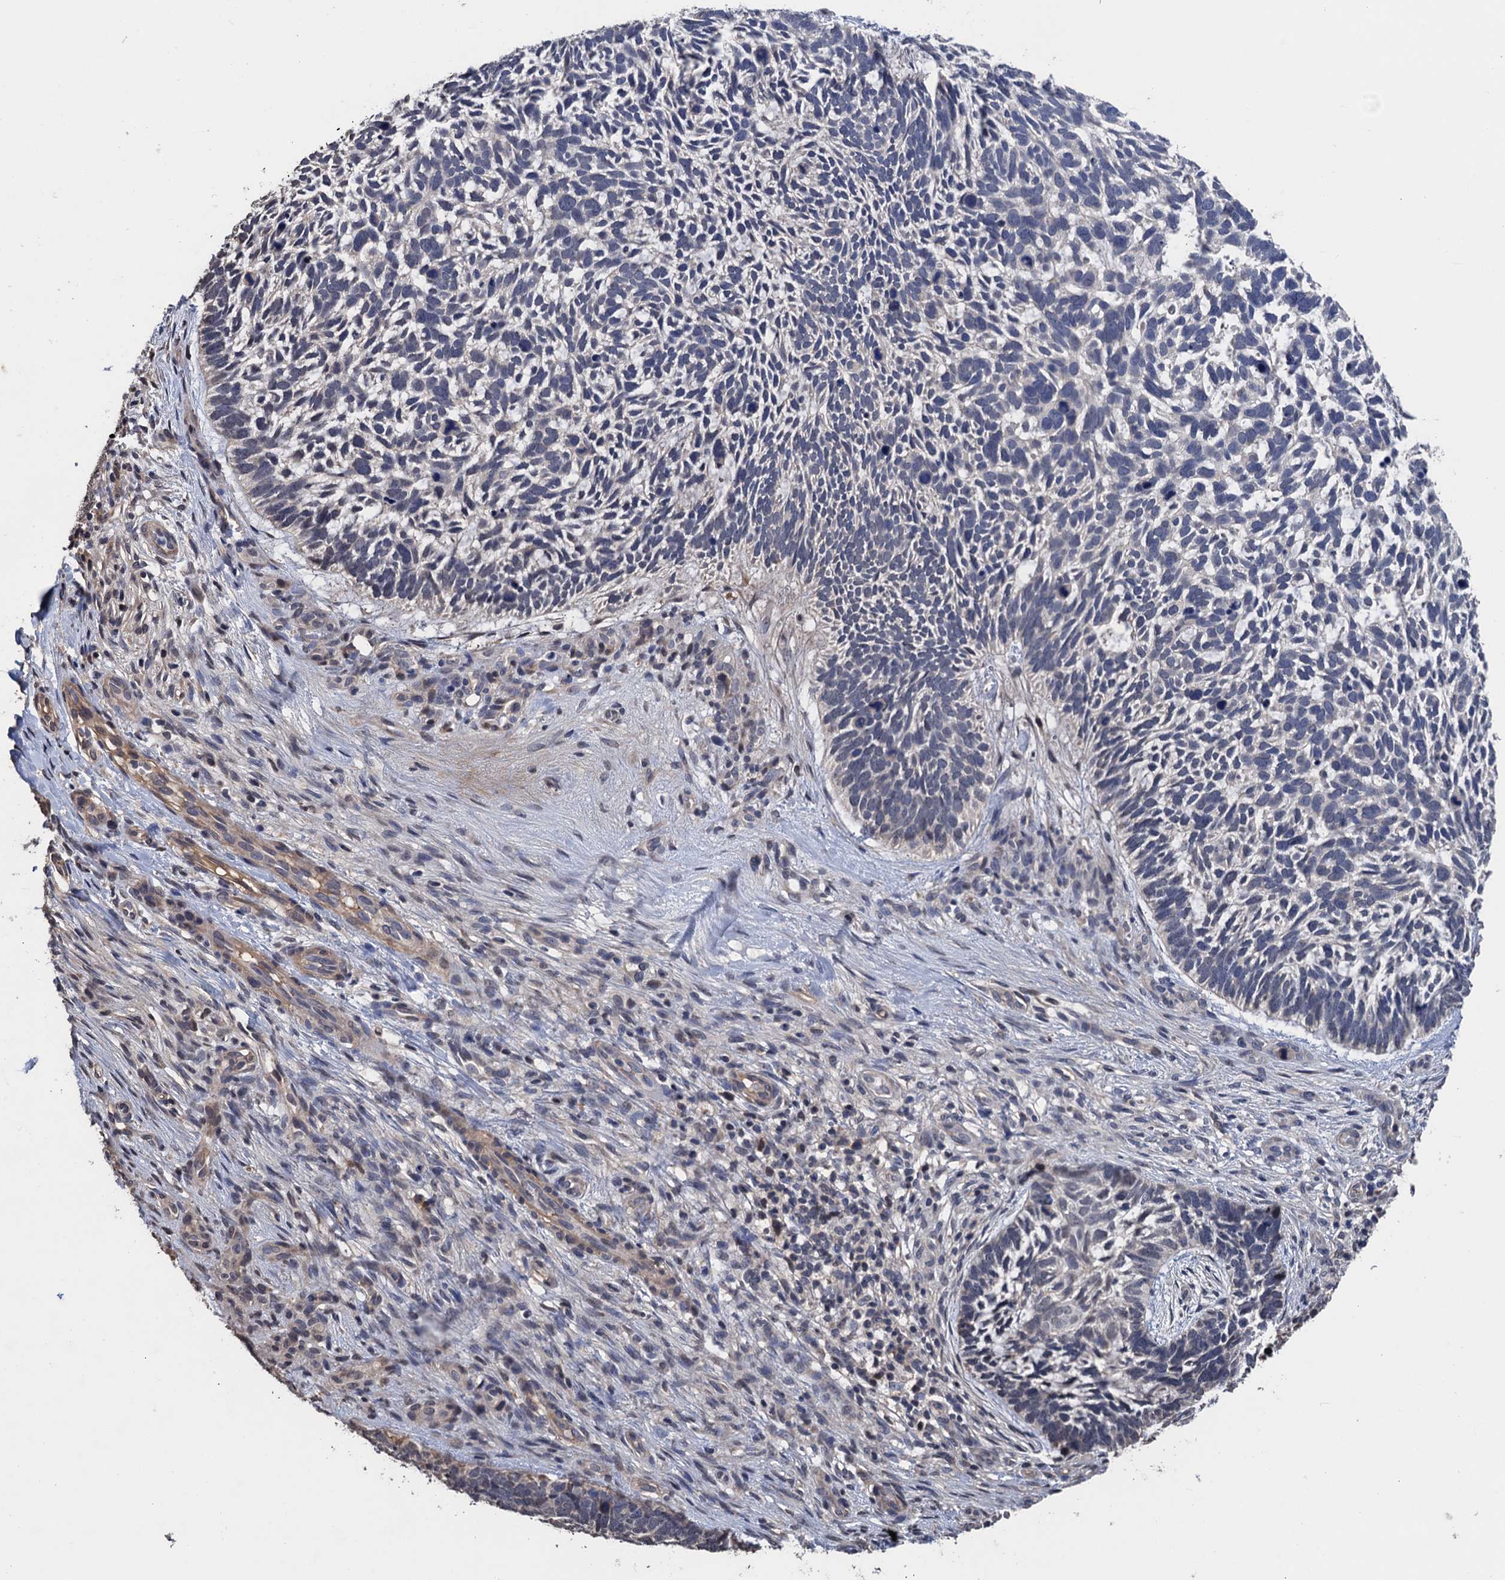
{"staining": {"intensity": "negative", "quantity": "none", "location": "none"}, "tissue": "skin cancer", "cell_type": "Tumor cells", "image_type": "cancer", "snomed": [{"axis": "morphology", "description": "Basal cell carcinoma"}, {"axis": "topography", "description": "Skin"}], "caption": "Immunohistochemistry histopathology image of skin cancer stained for a protein (brown), which exhibits no staining in tumor cells.", "gene": "ART5", "patient": {"sex": "male", "age": 88}}